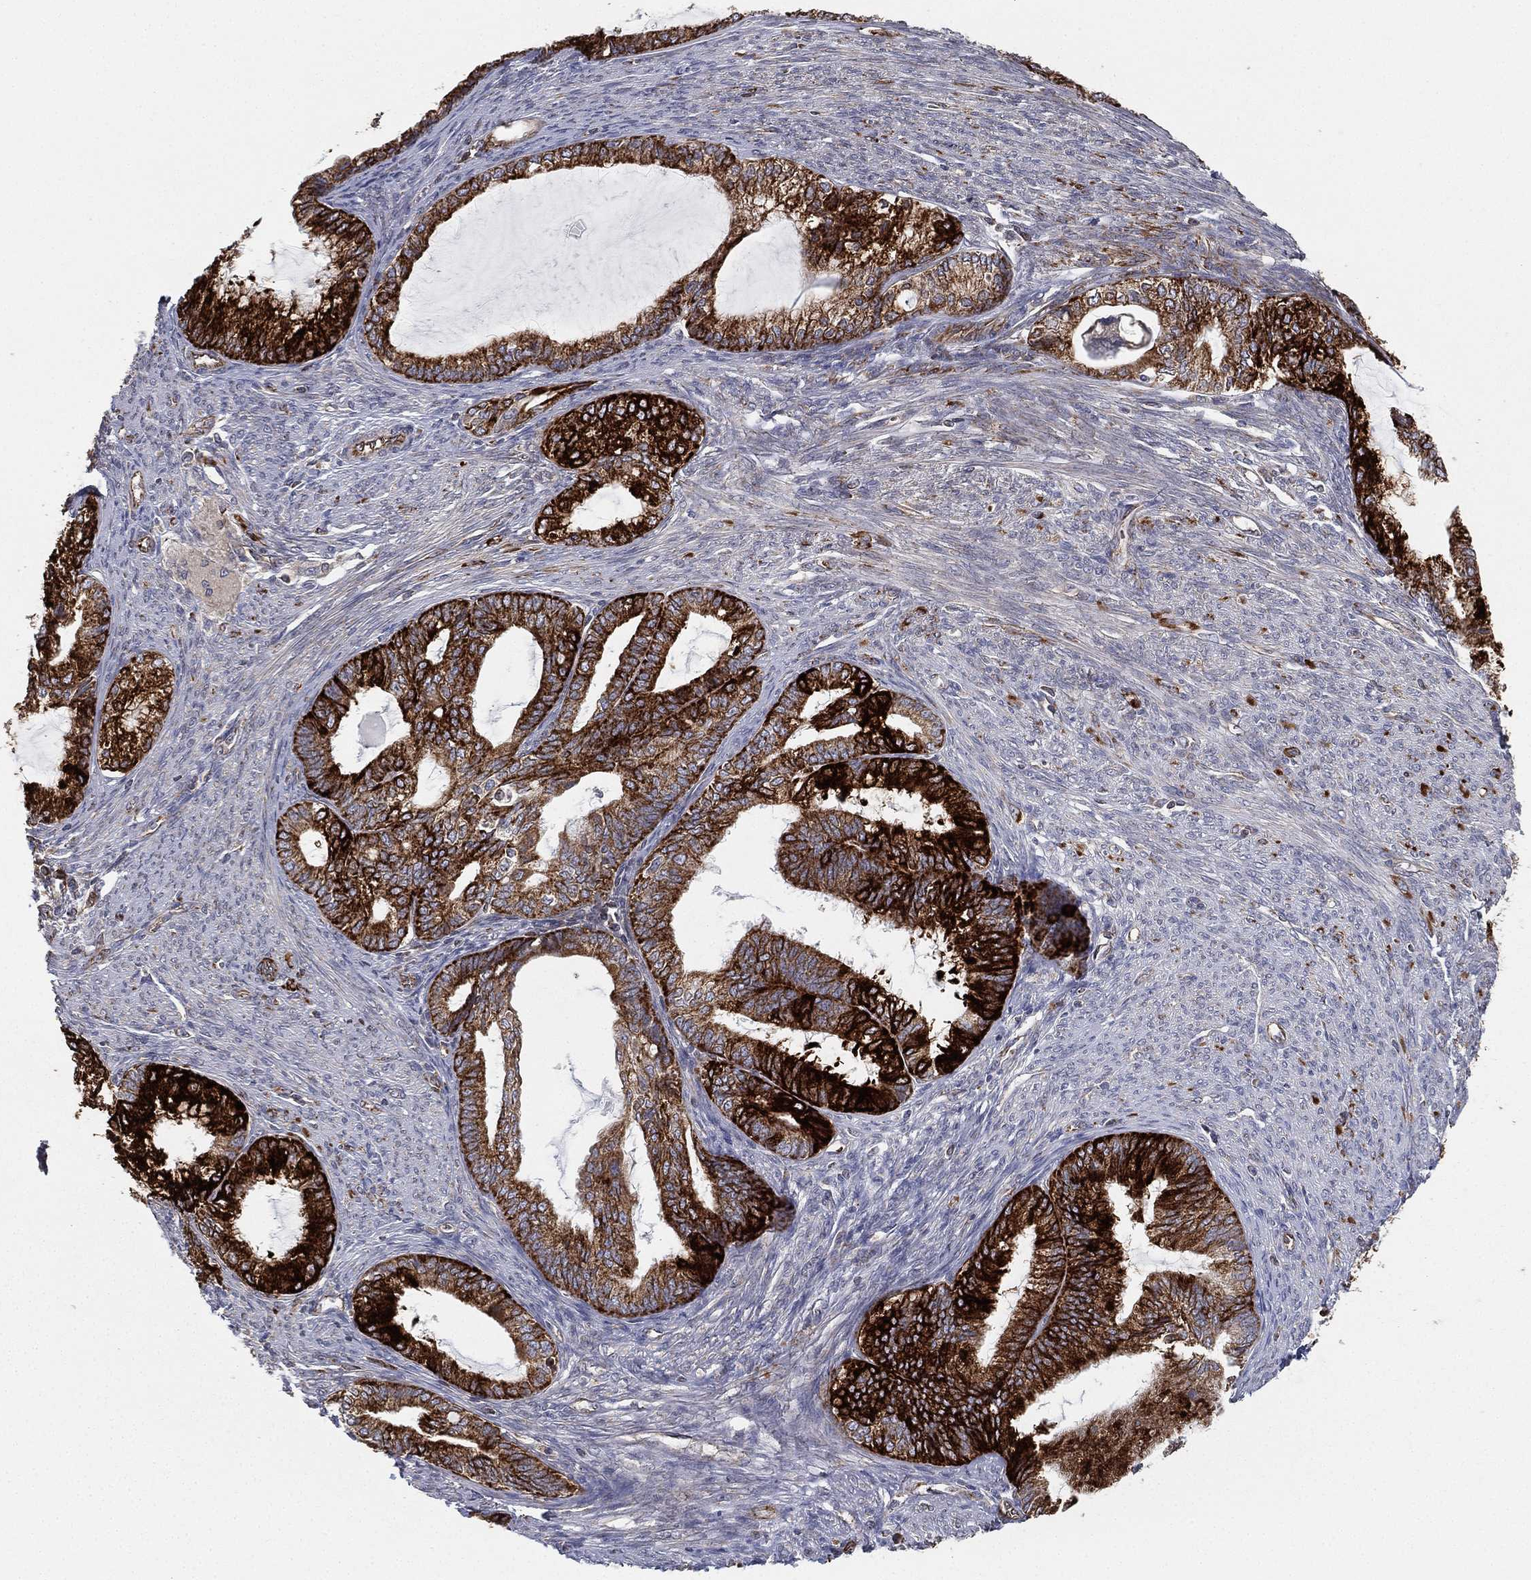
{"staining": {"intensity": "strong", "quantity": ">75%", "location": "cytoplasmic/membranous"}, "tissue": "endometrial cancer", "cell_type": "Tumor cells", "image_type": "cancer", "snomed": [{"axis": "morphology", "description": "Adenocarcinoma, NOS"}, {"axis": "topography", "description": "Endometrium"}], "caption": "DAB immunohistochemical staining of human endometrial adenocarcinoma demonstrates strong cytoplasmic/membranous protein positivity in about >75% of tumor cells.", "gene": "CYB5B", "patient": {"sex": "female", "age": 86}}